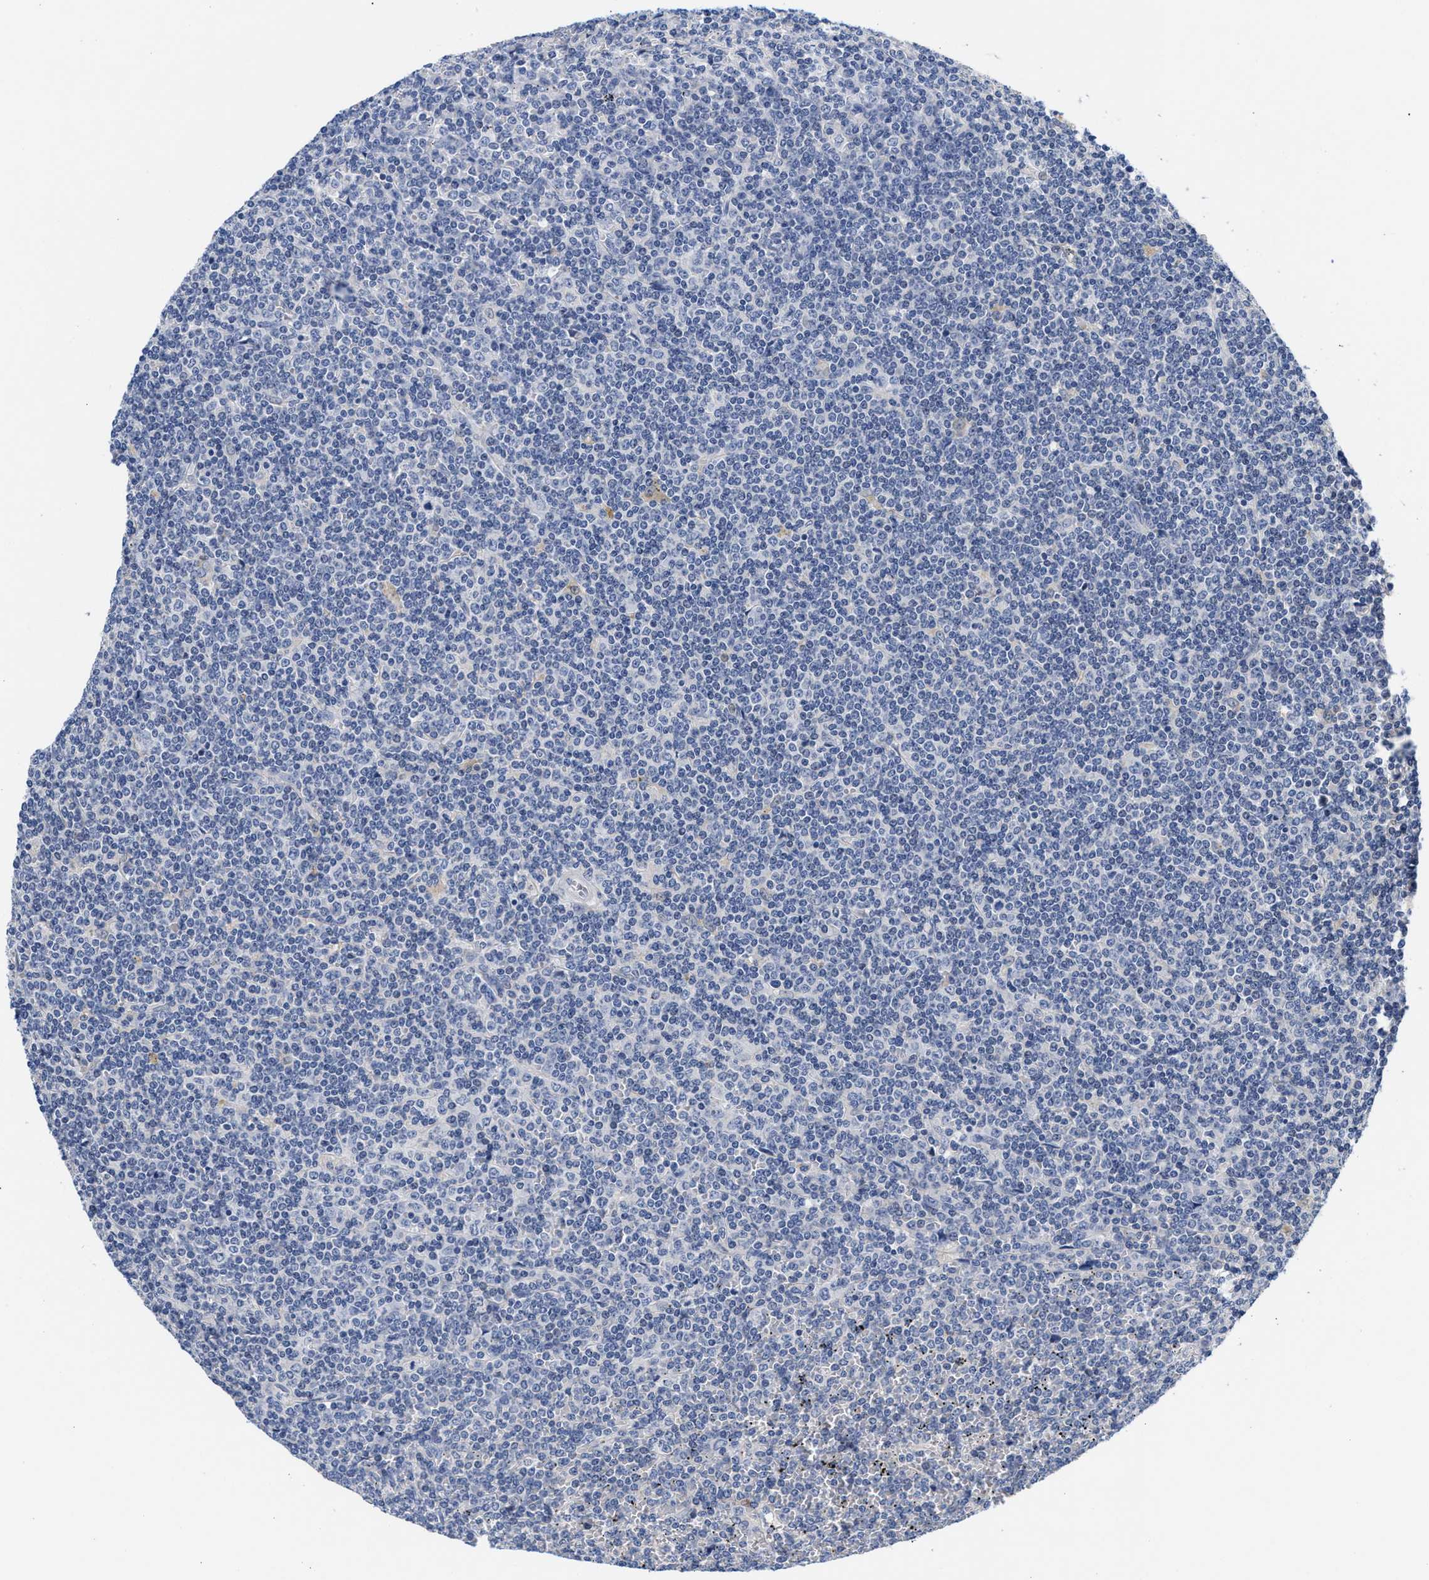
{"staining": {"intensity": "negative", "quantity": "none", "location": "none"}, "tissue": "lymphoma", "cell_type": "Tumor cells", "image_type": "cancer", "snomed": [{"axis": "morphology", "description": "Malignant lymphoma, non-Hodgkin's type, Low grade"}, {"axis": "topography", "description": "Spleen"}], "caption": "A photomicrograph of human lymphoma is negative for staining in tumor cells.", "gene": "ACTL7B", "patient": {"sex": "female", "age": 19}}